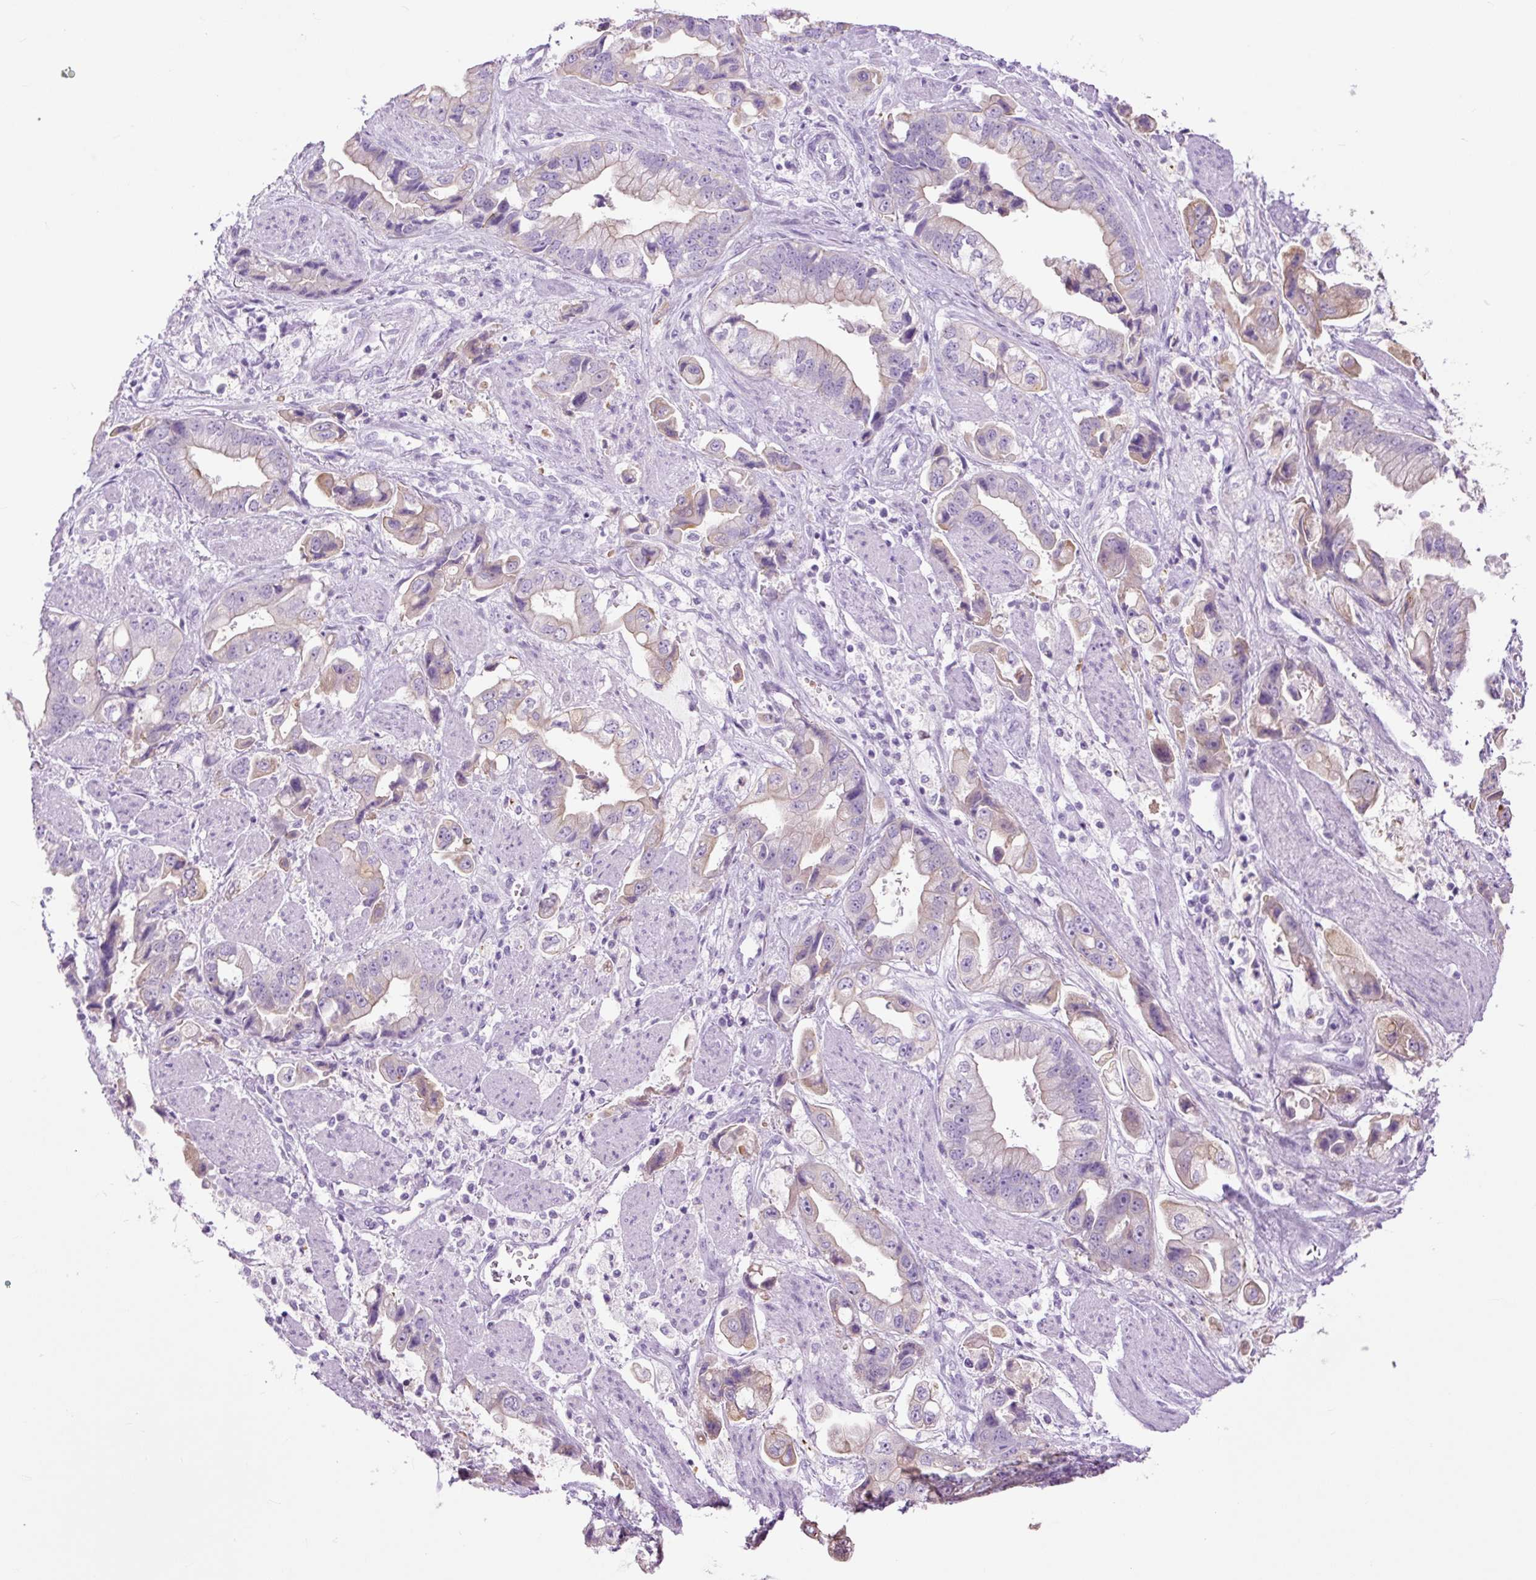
{"staining": {"intensity": "weak", "quantity": "<25%", "location": "cytoplasmic/membranous"}, "tissue": "stomach cancer", "cell_type": "Tumor cells", "image_type": "cancer", "snomed": [{"axis": "morphology", "description": "Adenocarcinoma, NOS"}, {"axis": "topography", "description": "Stomach"}], "caption": "An IHC photomicrograph of stomach cancer (adenocarcinoma) is shown. There is no staining in tumor cells of stomach cancer (adenocarcinoma).", "gene": "TFF2", "patient": {"sex": "male", "age": 62}}